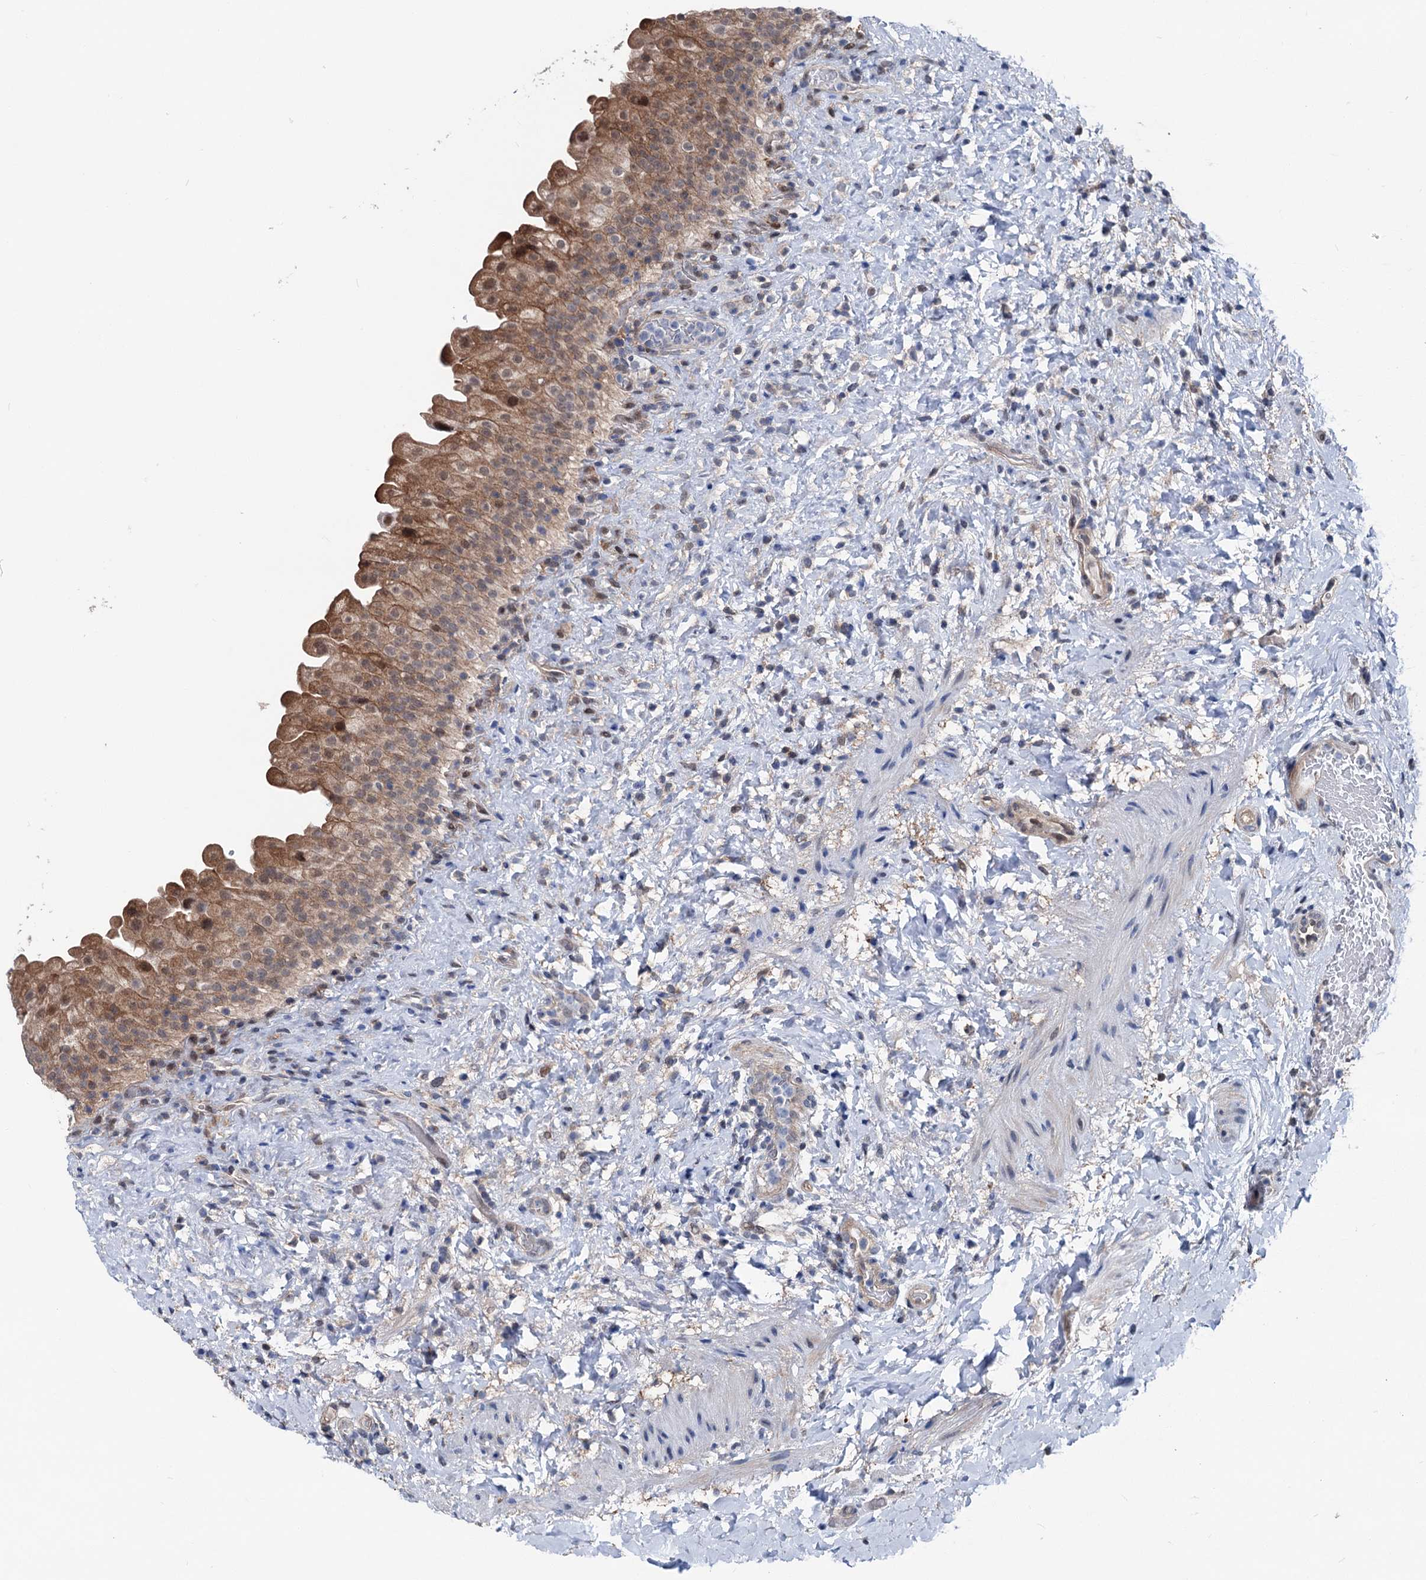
{"staining": {"intensity": "moderate", "quantity": ">75%", "location": "cytoplasmic/membranous,nuclear"}, "tissue": "urinary bladder", "cell_type": "Urothelial cells", "image_type": "normal", "snomed": [{"axis": "morphology", "description": "Normal tissue, NOS"}, {"axis": "topography", "description": "Urinary bladder"}], "caption": "IHC of unremarkable human urinary bladder displays medium levels of moderate cytoplasmic/membranous,nuclear expression in approximately >75% of urothelial cells.", "gene": "GLO1", "patient": {"sex": "female", "age": 27}}